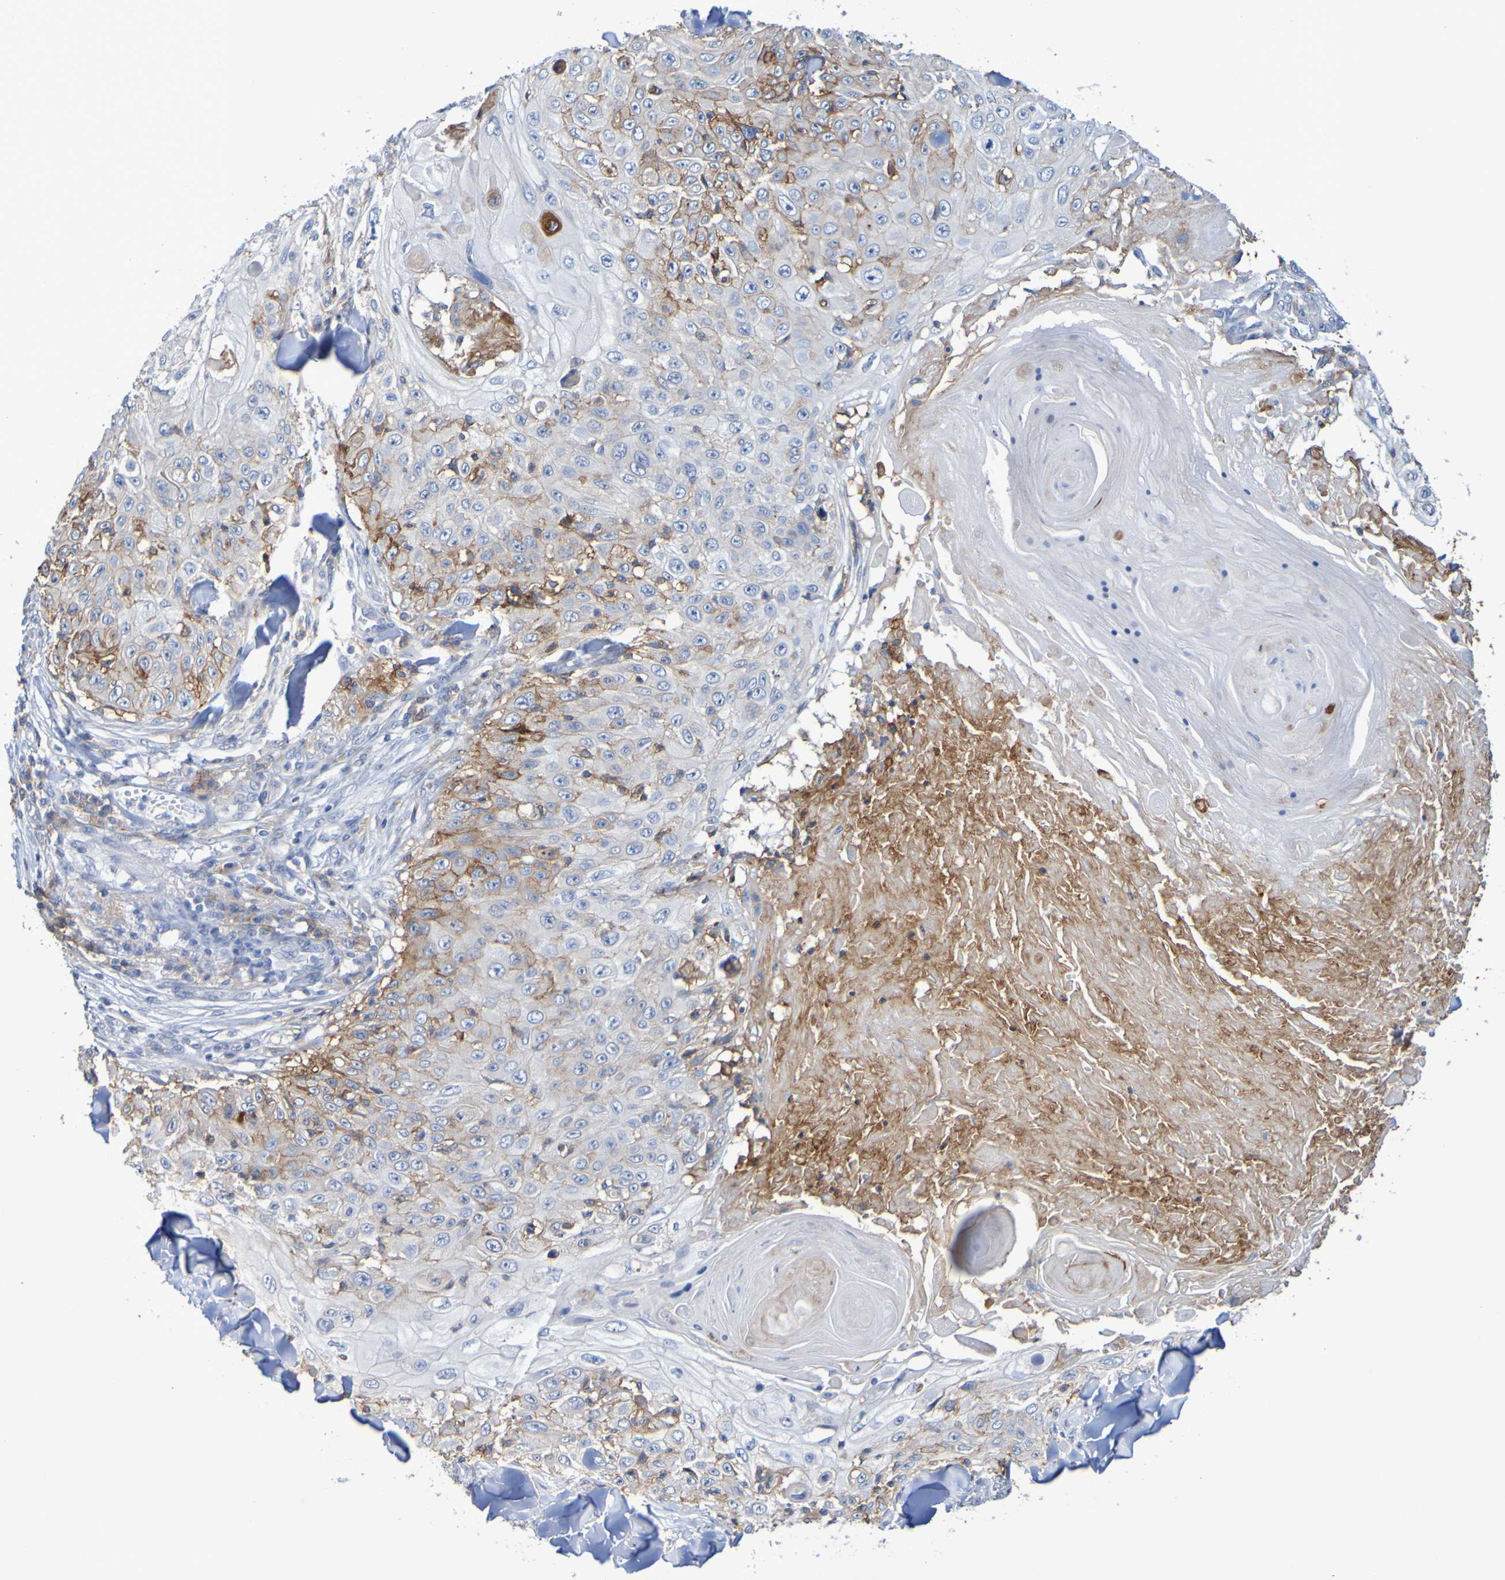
{"staining": {"intensity": "moderate", "quantity": "<25%", "location": "cytoplasmic/membranous"}, "tissue": "skin cancer", "cell_type": "Tumor cells", "image_type": "cancer", "snomed": [{"axis": "morphology", "description": "Squamous cell carcinoma, NOS"}, {"axis": "topography", "description": "Skin"}], "caption": "IHC micrograph of neoplastic tissue: human squamous cell carcinoma (skin) stained using immunohistochemistry shows low levels of moderate protein expression localized specifically in the cytoplasmic/membranous of tumor cells, appearing as a cytoplasmic/membranous brown color.", "gene": "SLC3A2", "patient": {"sex": "male", "age": 86}}